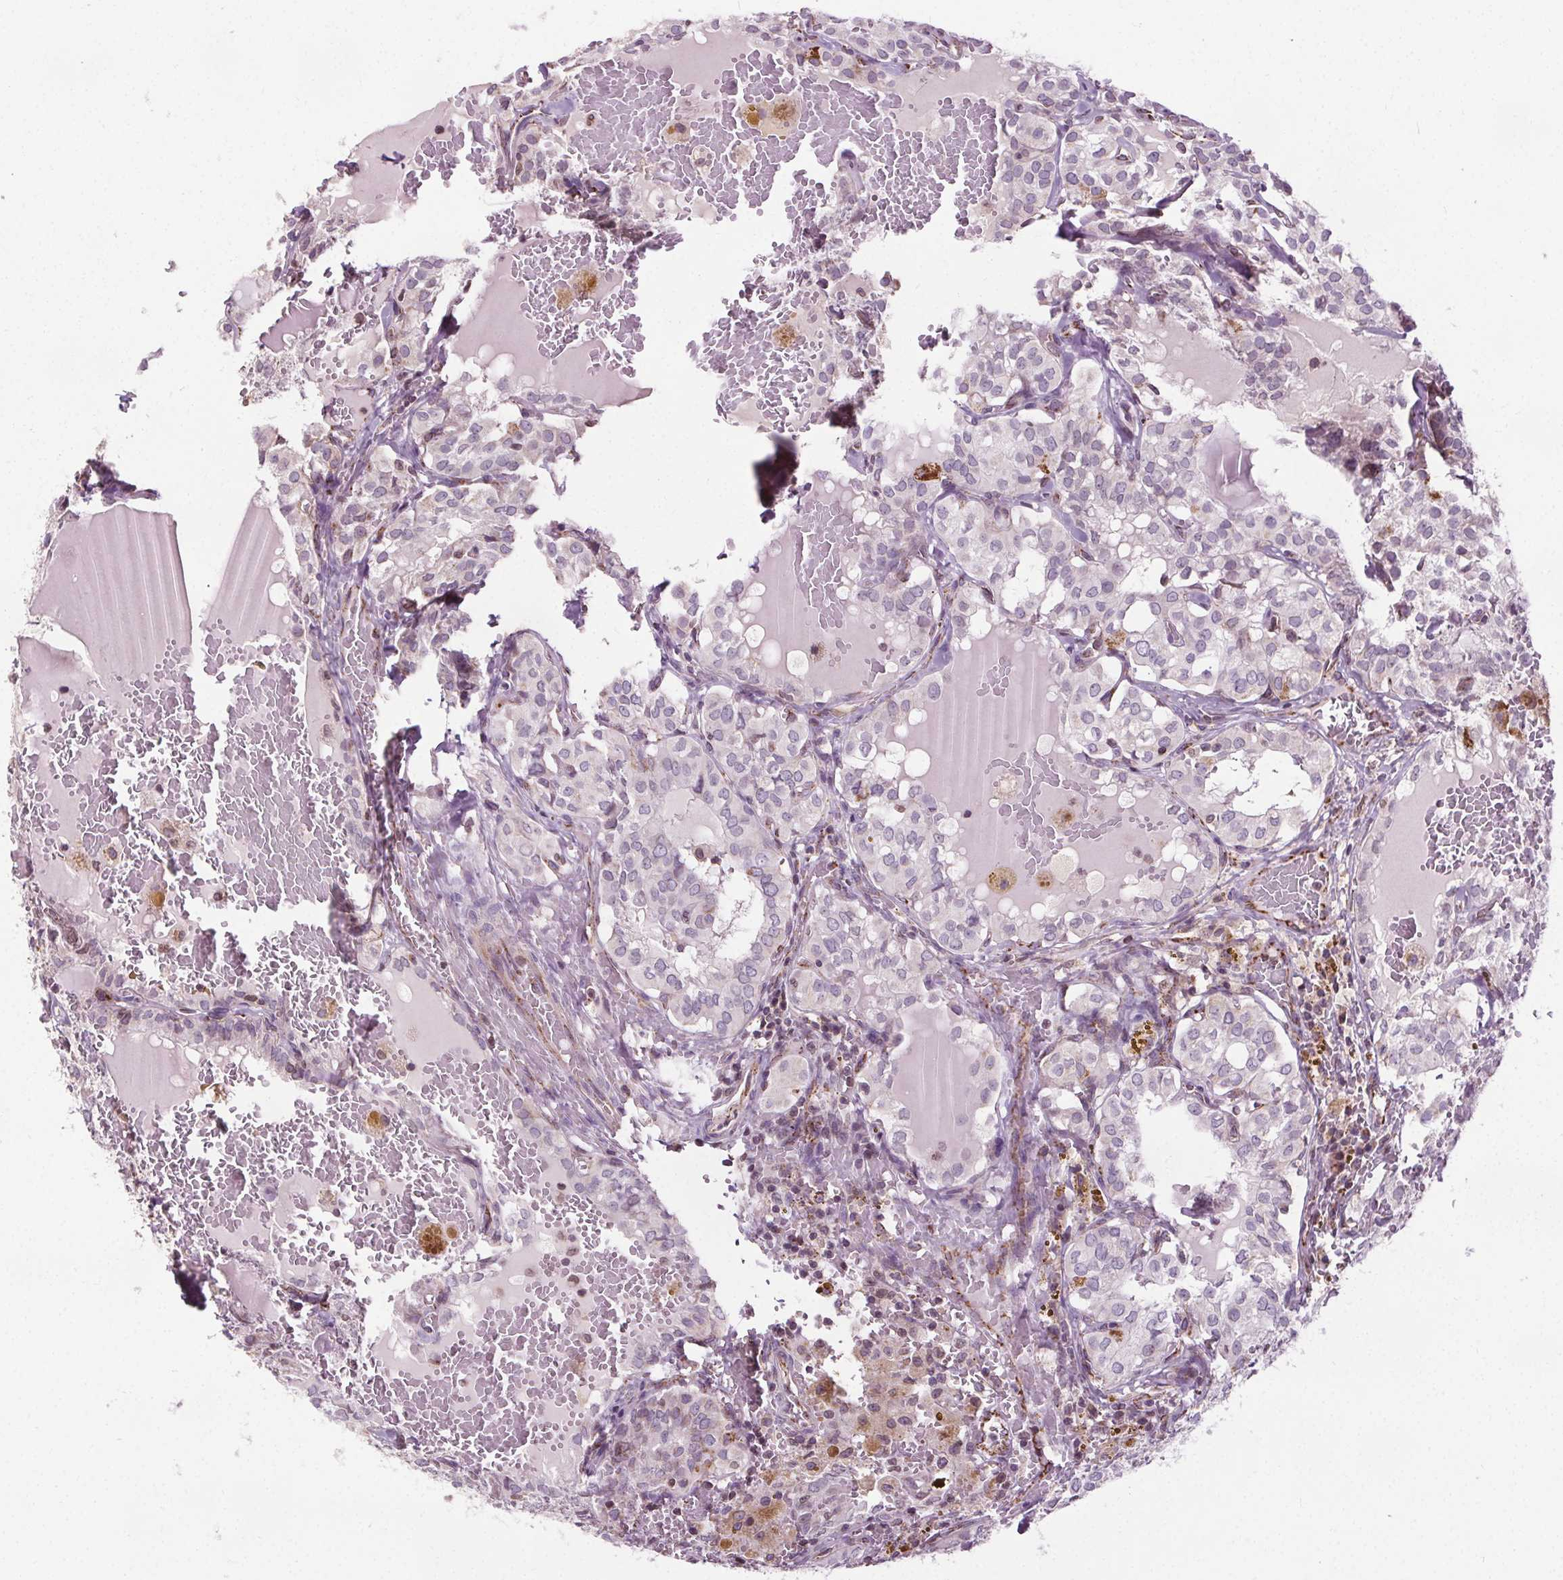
{"staining": {"intensity": "weak", "quantity": "<25%", "location": "cytoplasmic/membranous"}, "tissue": "thyroid cancer", "cell_type": "Tumor cells", "image_type": "cancer", "snomed": [{"axis": "morphology", "description": "Papillary adenocarcinoma, NOS"}, {"axis": "topography", "description": "Thyroid gland"}], "caption": "IHC micrograph of human thyroid cancer (papillary adenocarcinoma) stained for a protein (brown), which exhibits no expression in tumor cells.", "gene": "LFNG", "patient": {"sex": "male", "age": 20}}